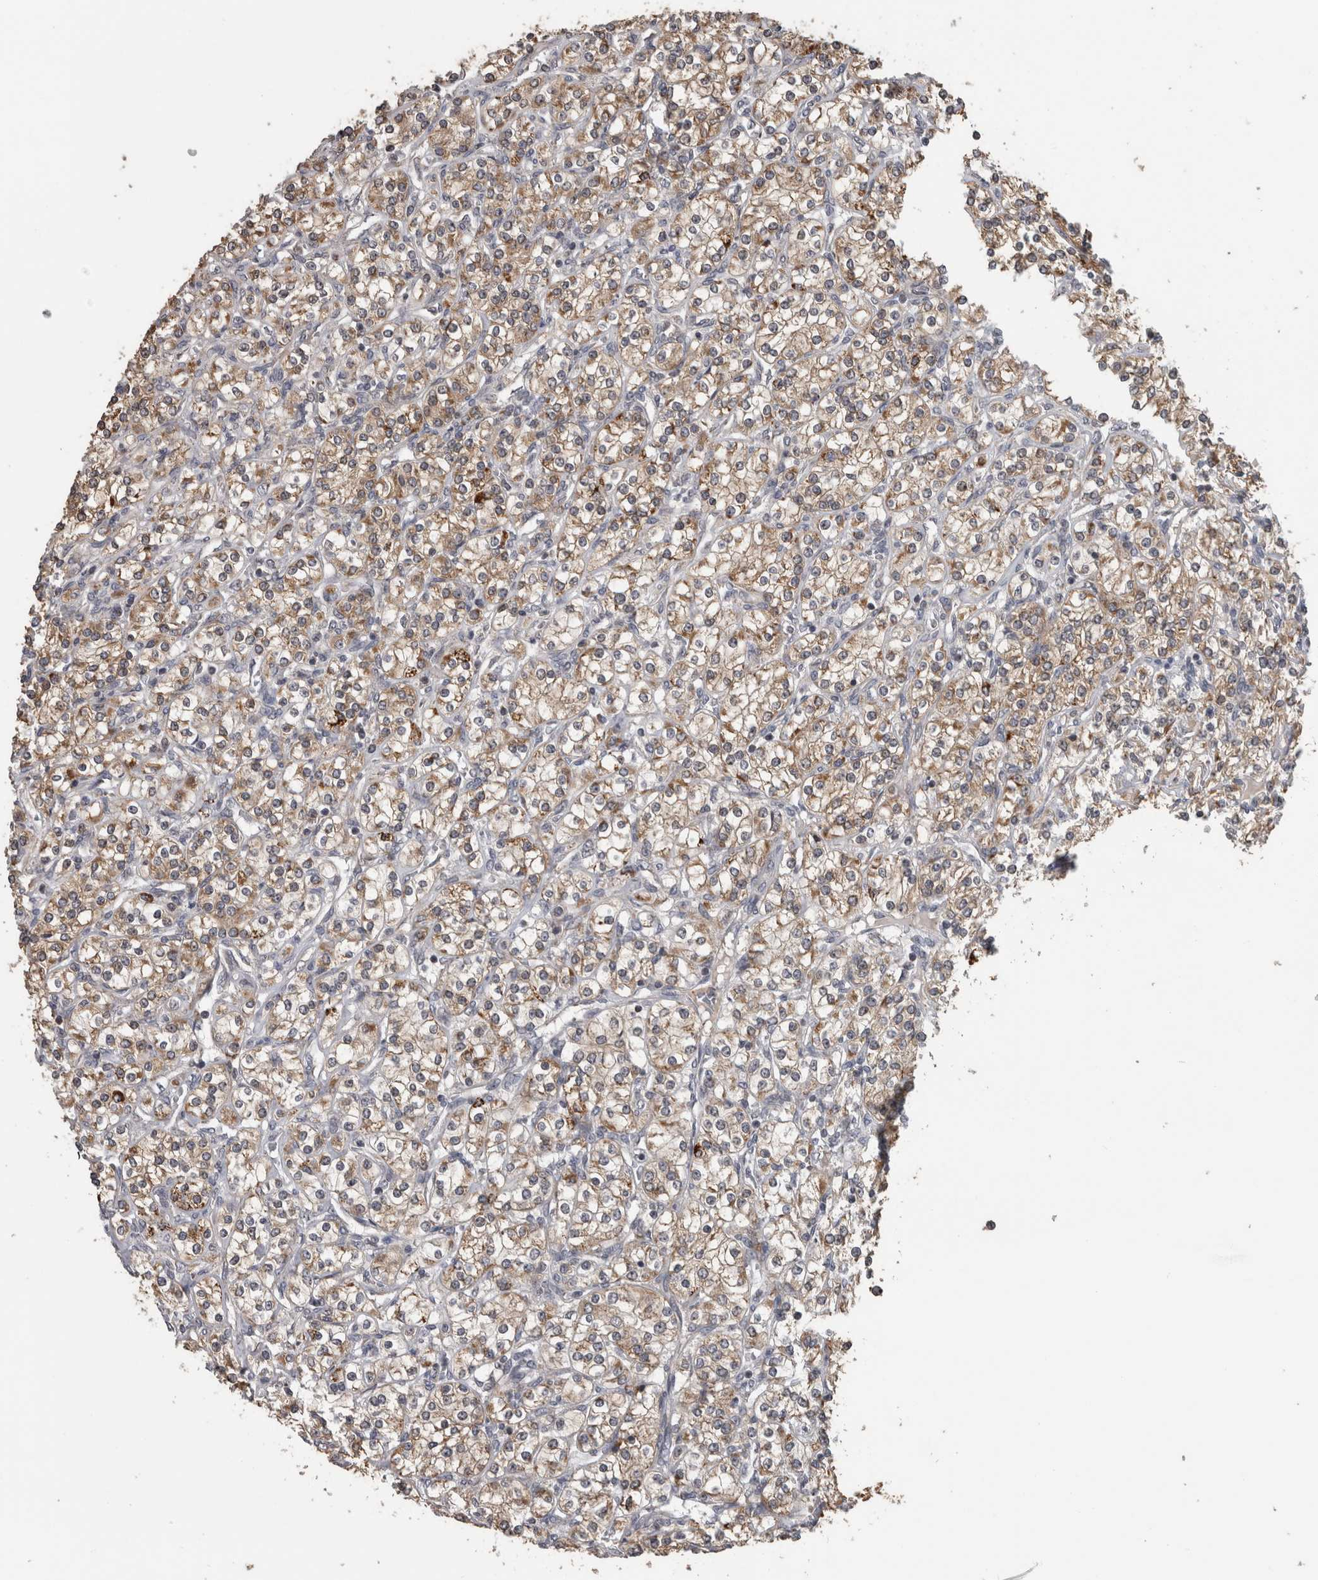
{"staining": {"intensity": "weak", "quantity": ">75%", "location": "cytoplasmic/membranous"}, "tissue": "renal cancer", "cell_type": "Tumor cells", "image_type": "cancer", "snomed": [{"axis": "morphology", "description": "Adenocarcinoma, NOS"}, {"axis": "topography", "description": "Kidney"}], "caption": "This is an image of immunohistochemistry staining of renal cancer, which shows weak staining in the cytoplasmic/membranous of tumor cells.", "gene": "OR2K2", "patient": {"sex": "male", "age": 77}}